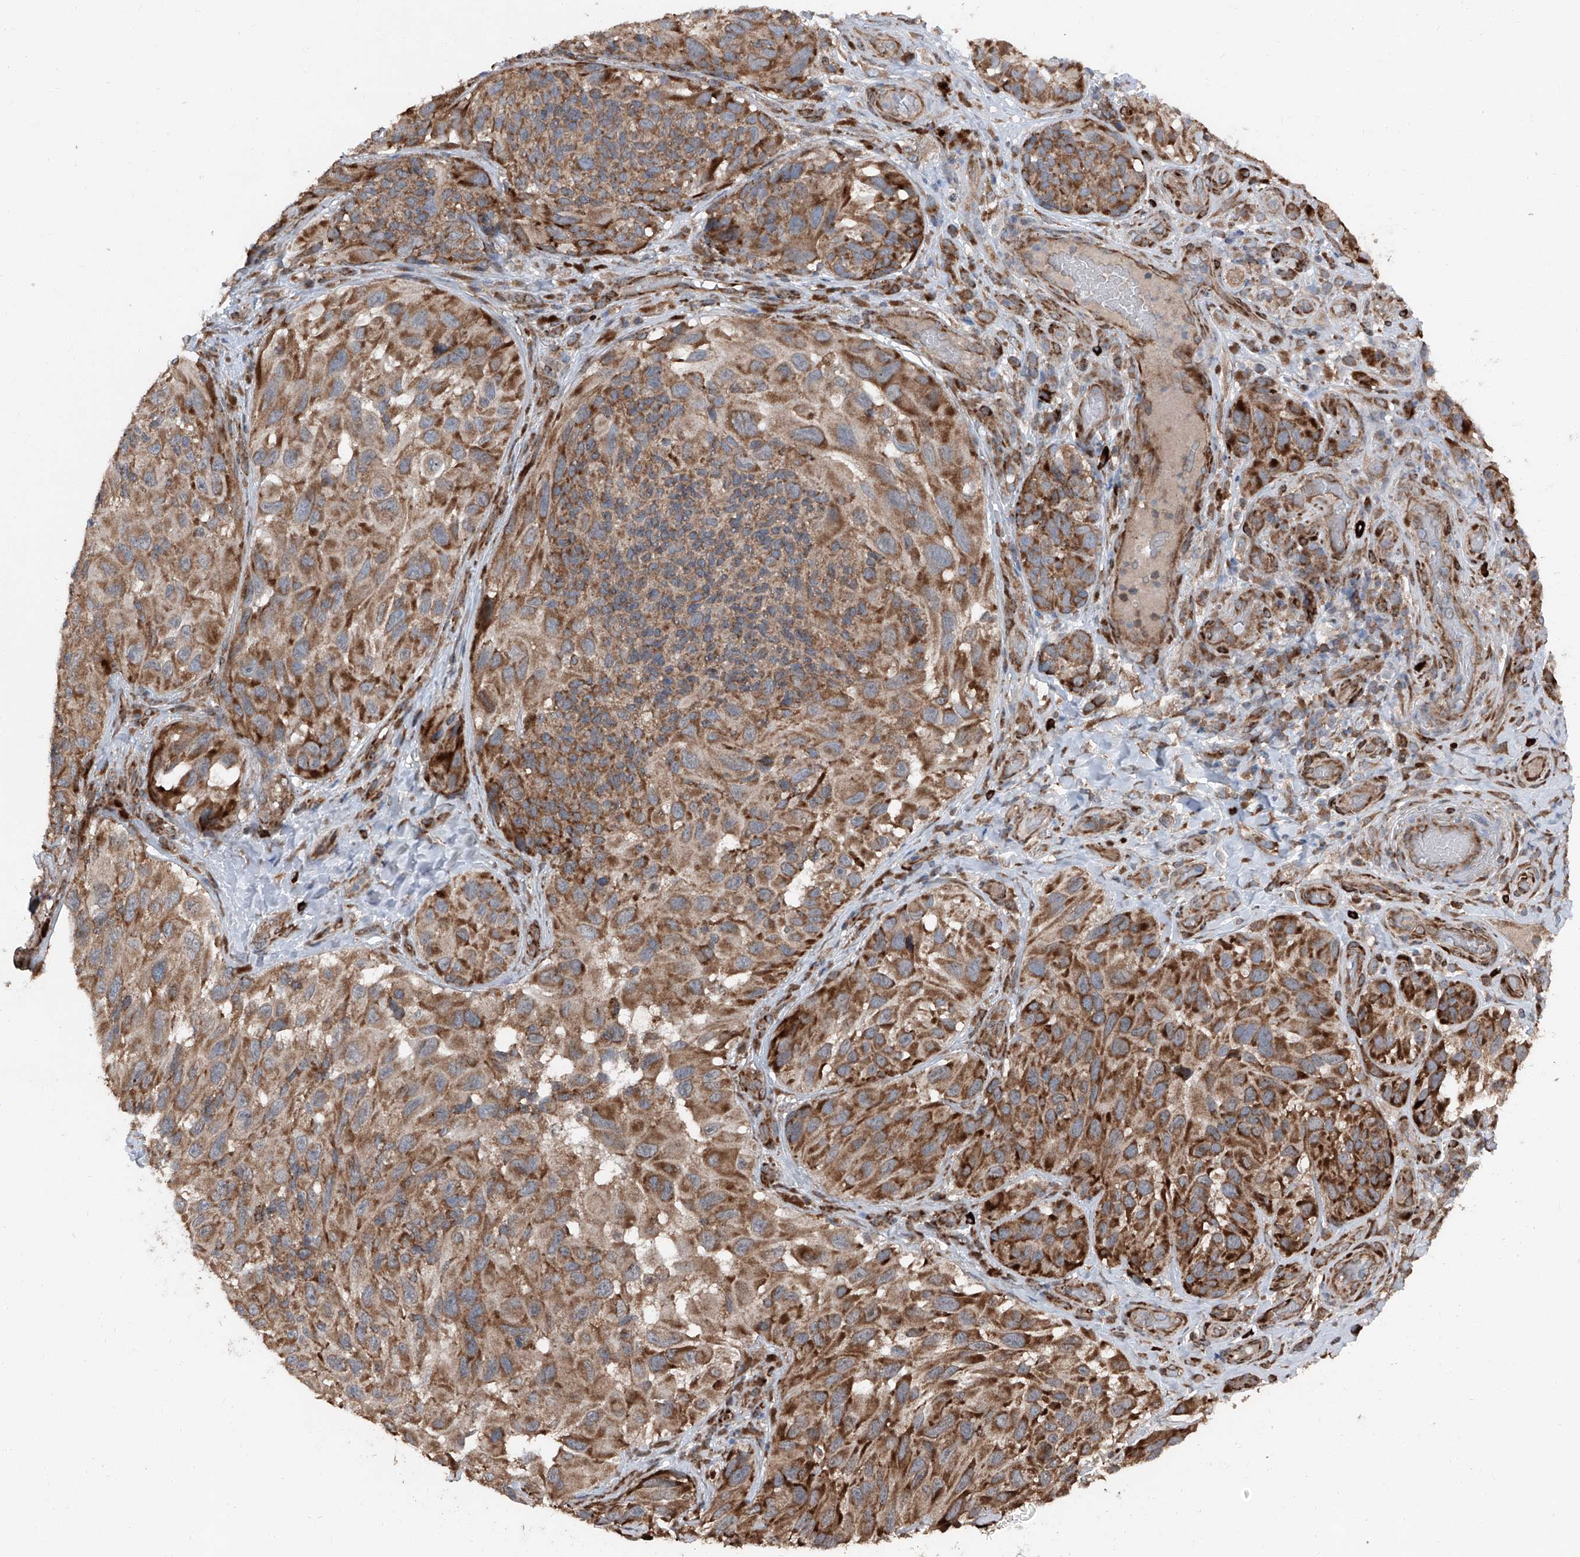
{"staining": {"intensity": "moderate", "quantity": ">75%", "location": "cytoplasmic/membranous"}, "tissue": "melanoma", "cell_type": "Tumor cells", "image_type": "cancer", "snomed": [{"axis": "morphology", "description": "Malignant melanoma, NOS"}, {"axis": "topography", "description": "Skin"}], "caption": "Immunohistochemistry (IHC) histopathology image of melanoma stained for a protein (brown), which shows medium levels of moderate cytoplasmic/membranous staining in approximately >75% of tumor cells.", "gene": "LIMK1", "patient": {"sex": "female", "age": 73}}